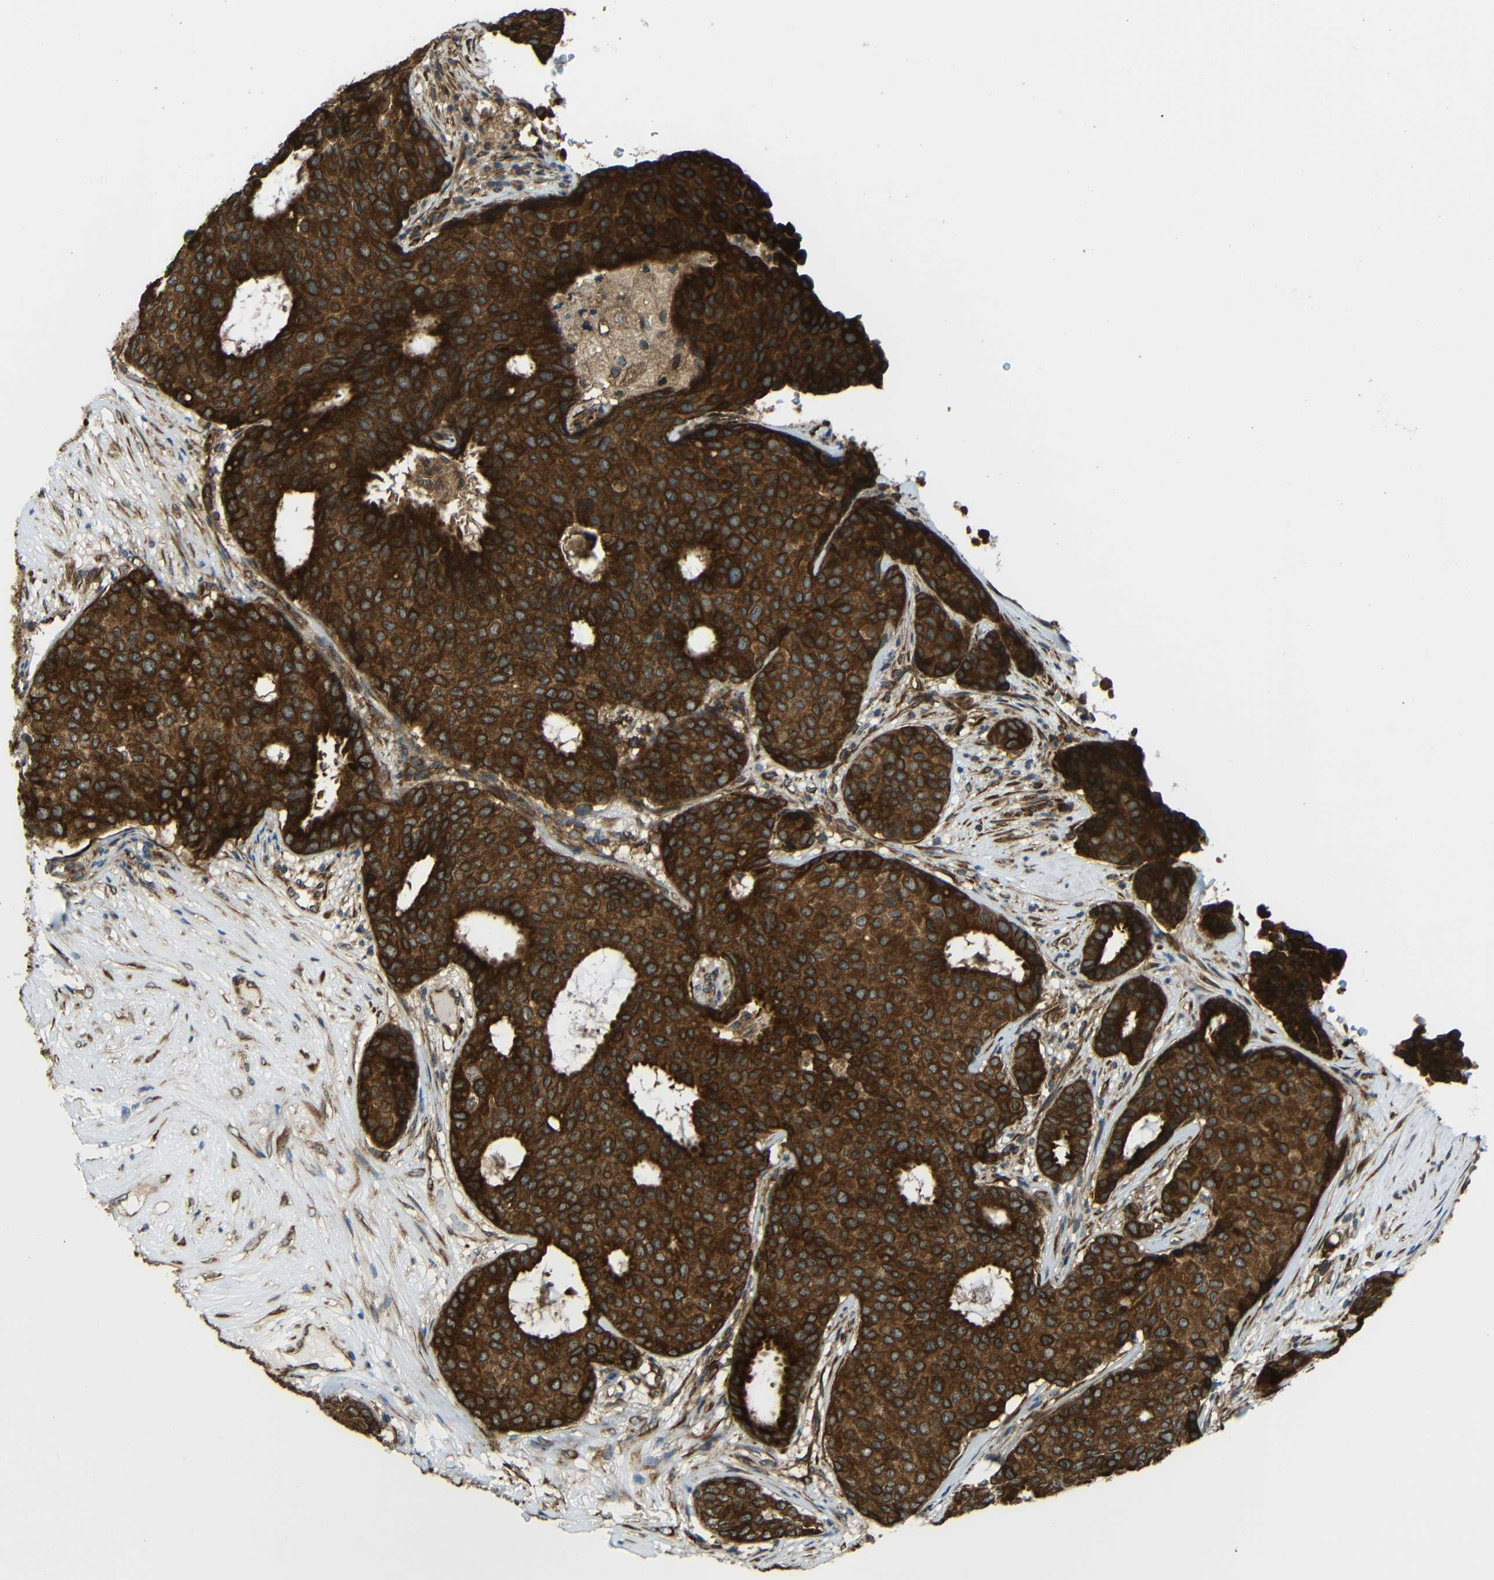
{"staining": {"intensity": "strong", "quantity": ">75%", "location": "cytoplasmic/membranous"}, "tissue": "breast cancer", "cell_type": "Tumor cells", "image_type": "cancer", "snomed": [{"axis": "morphology", "description": "Duct carcinoma"}, {"axis": "topography", "description": "Breast"}], "caption": "DAB immunohistochemical staining of invasive ductal carcinoma (breast) shows strong cytoplasmic/membranous protein staining in approximately >75% of tumor cells.", "gene": "VAPB", "patient": {"sex": "female", "age": 75}}